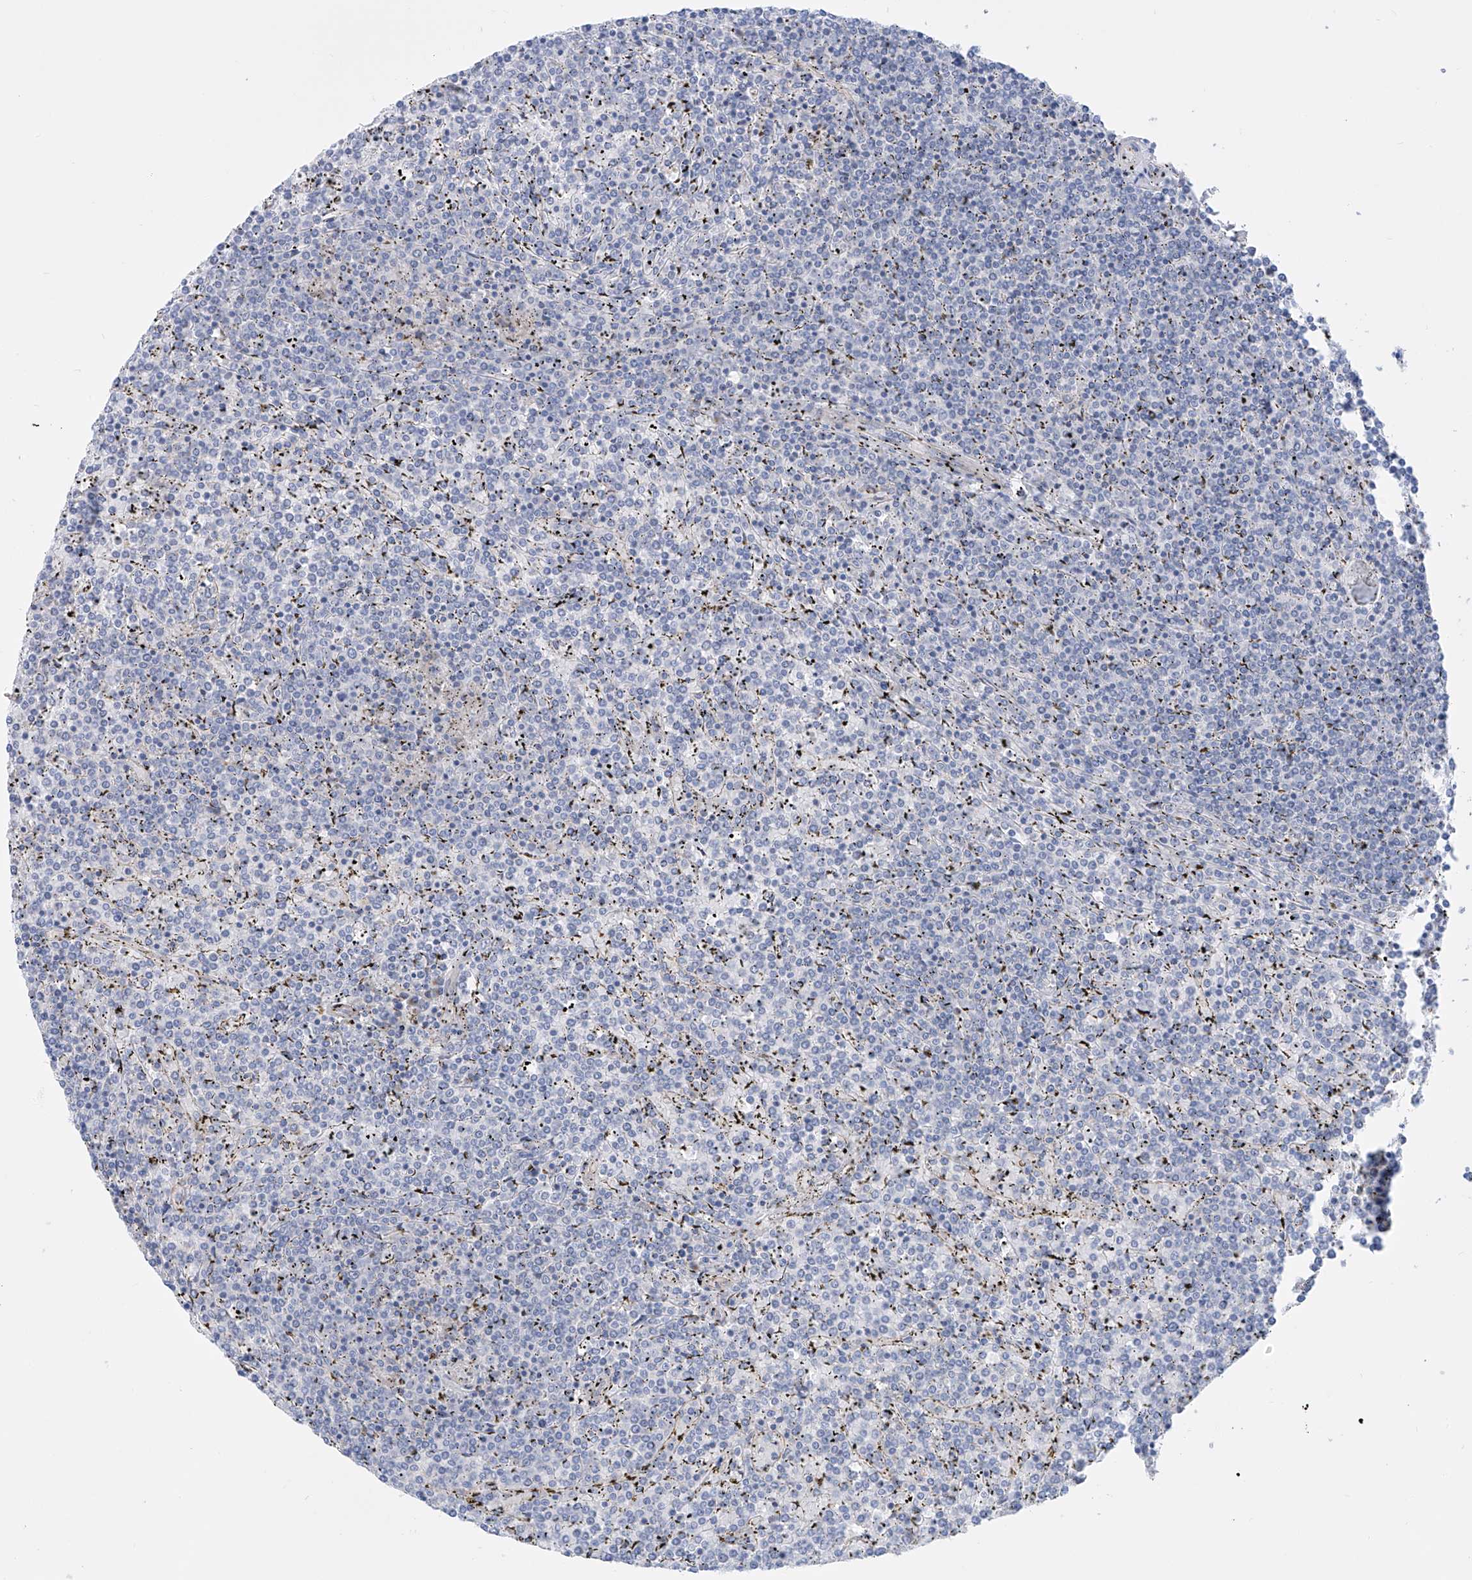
{"staining": {"intensity": "negative", "quantity": "none", "location": "none"}, "tissue": "lymphoma", "cell_type": "Tumor cells", "image_type": "cancer", "snomed": [{"axis": "morphology", "description": "Malignant lymphoma, non-Hodgkin's type, Low grade"}, {"axis": "topography", "description": "Spleen"}], "caption": "This is an immunohistochemistry (IHC) histopathology image of lymphoma. There is no expression in tumor cells.", "gene": "TMEM209", "patient": {"sex": "female", "age": 19}}